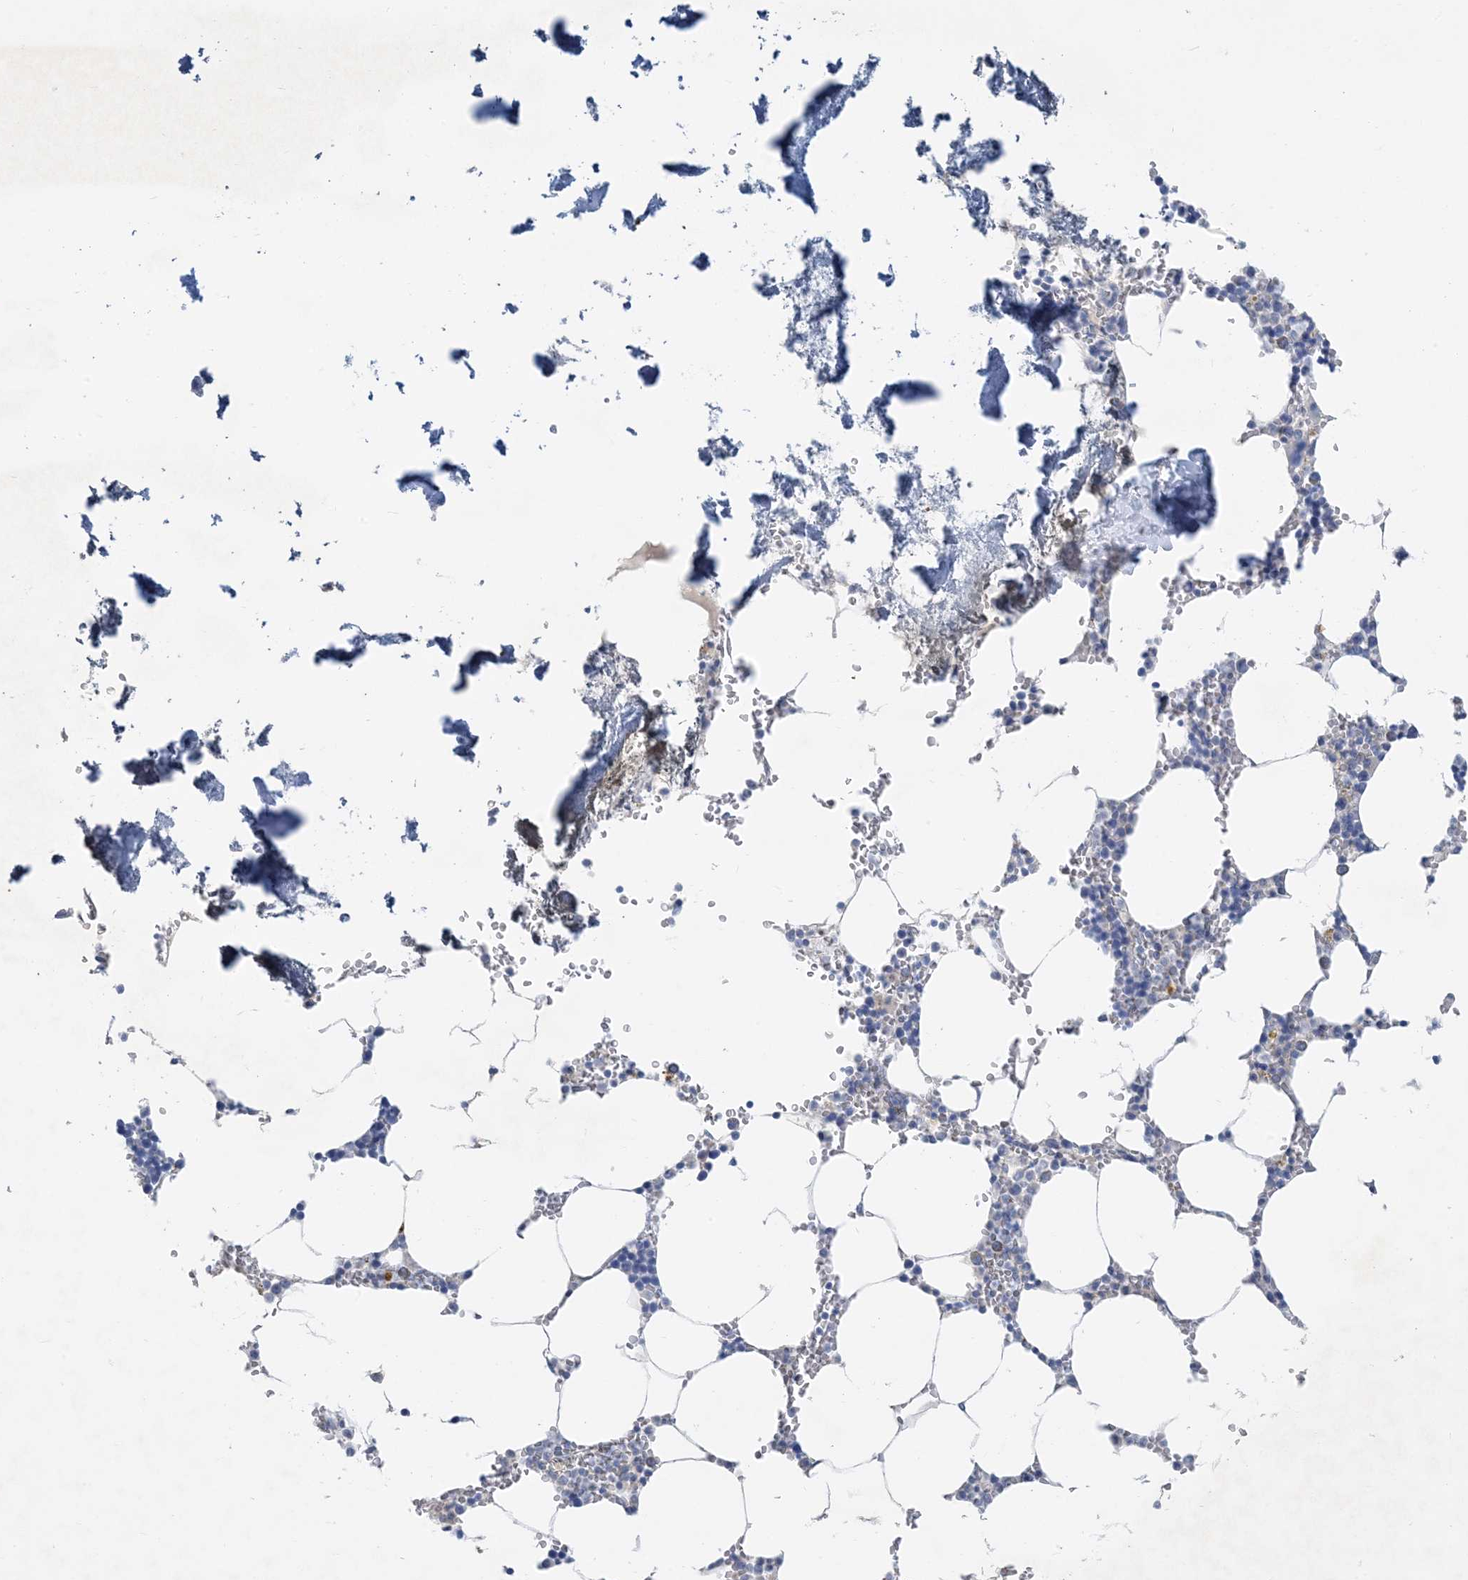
{"staining": {"intensity": "negative", "quantity": "none", "location": "none"}, "tissue": "bone marrow", "cell_type": "Hematopoietic cells", "image_type": "normal", "snomed": [{"axis": "morphology", "description": "Normal tissue, NOS"}, {"axis": "topography", "description": "Bone marrow"}], "caption": "An image of human bone marrow is negative for staining in hematopoietic cells. (Stains: DAB (3,3'-diaminobenzidine) IHC with hematoxylin counter stain, Microscopy: brightfield microscopy at high magnification).", "gene": "ZCCHC12", "patient": {"sex": "male", "age": 70}}